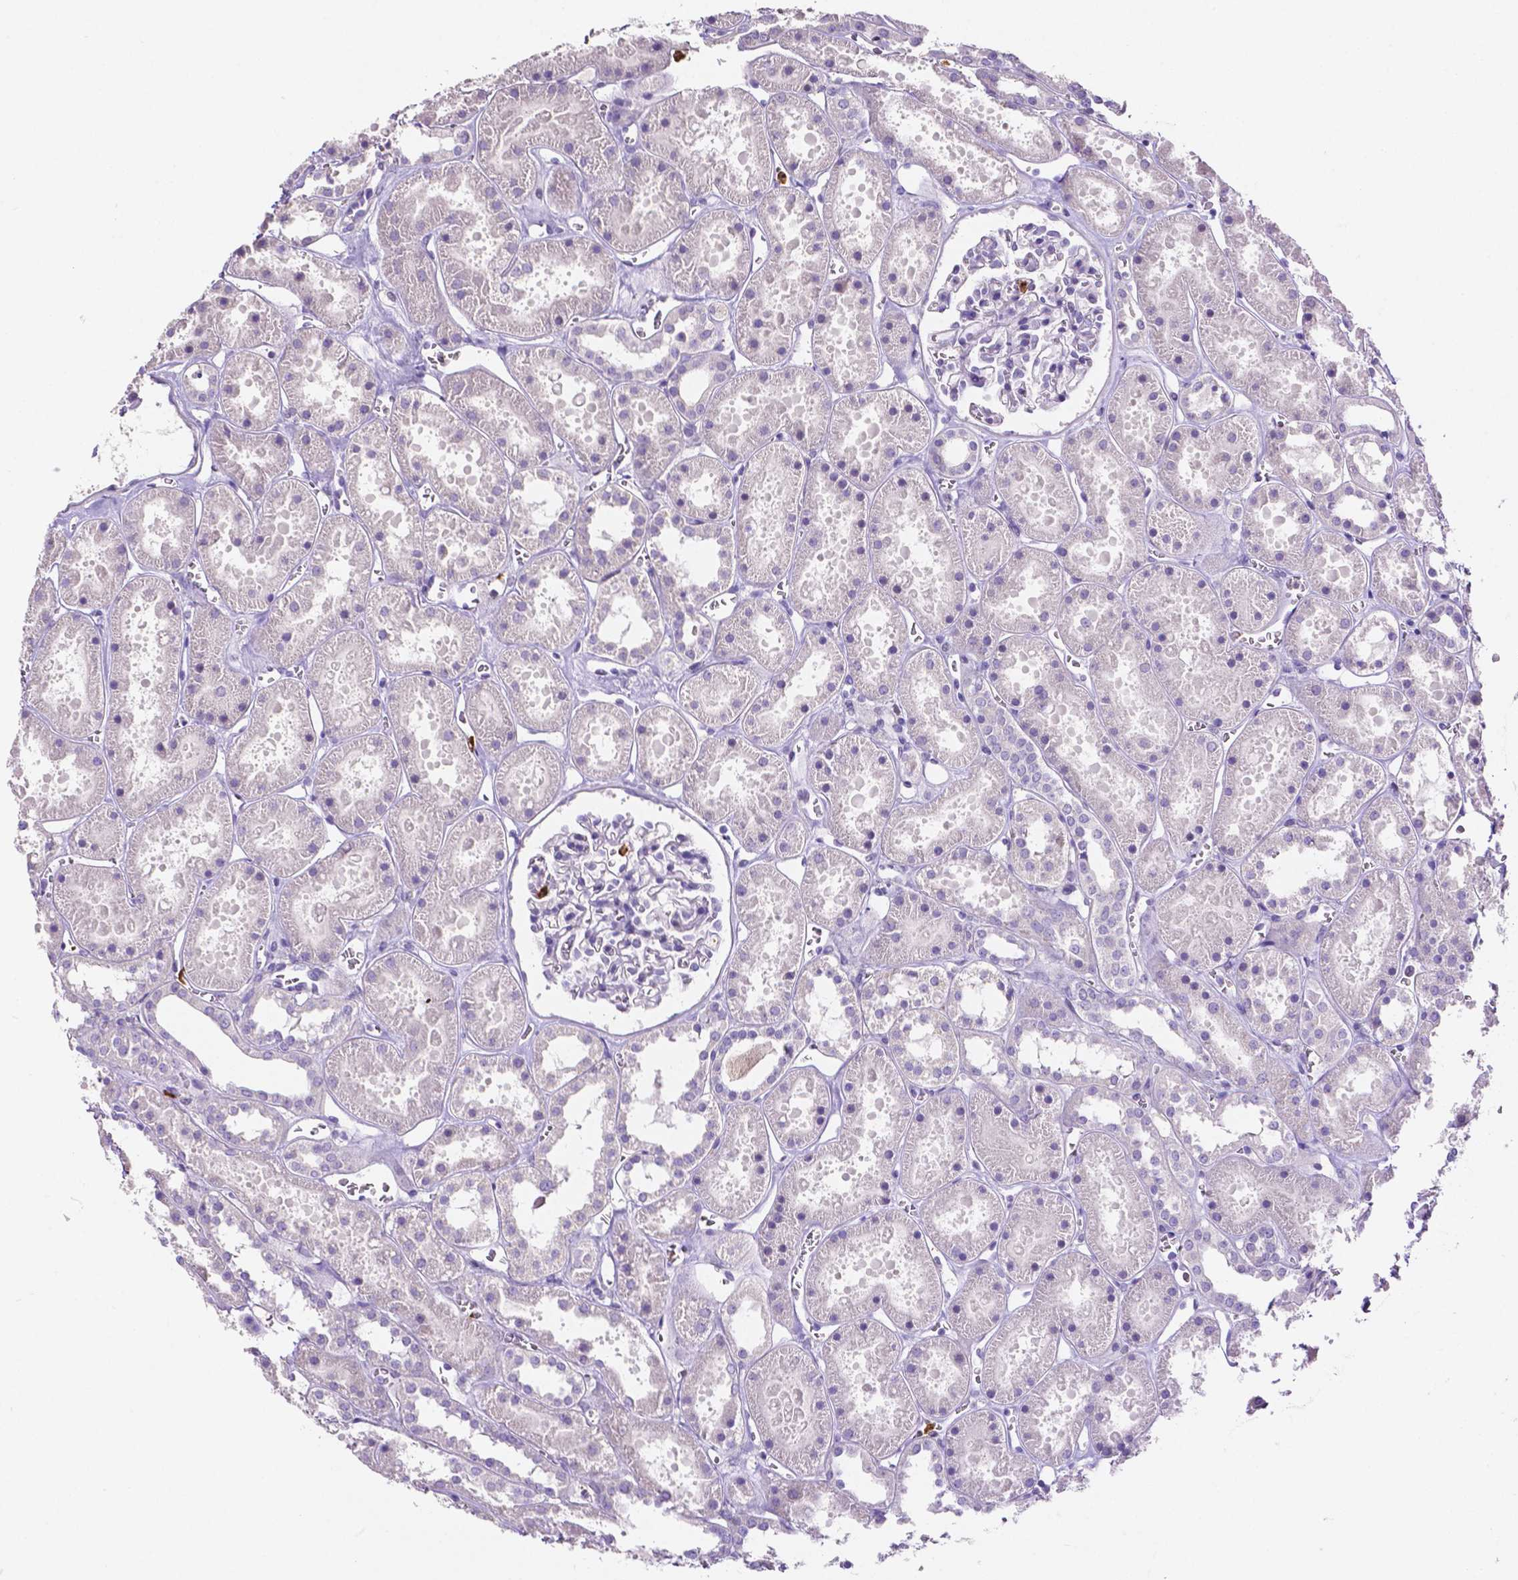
{"staining": {"intensity": "negative", "quantity": "none", "location": "none"}, "tissue": "kidney", "cell_type": "Cells in glomeruli", "image_type": "normal", "snomed": [{"axis": "morphology", "description": "Normal tissue, NOS"}, {"axis": "topography", "description": "Kidney"}], "caption": "High magnification brightfield microscopy of normal kidney stained with DAB (3,3'-diaminobenzidine) (brown) and counterstained with hematoxylin (blue): cells in glomeruli show no significant expression. Brightfield microscopy of IHC stained with DAB (brown) and hematoxylin (blue), captured at high magnification.", "gene": "MMP9", "patient": {"sex": "female", "age": 41}}